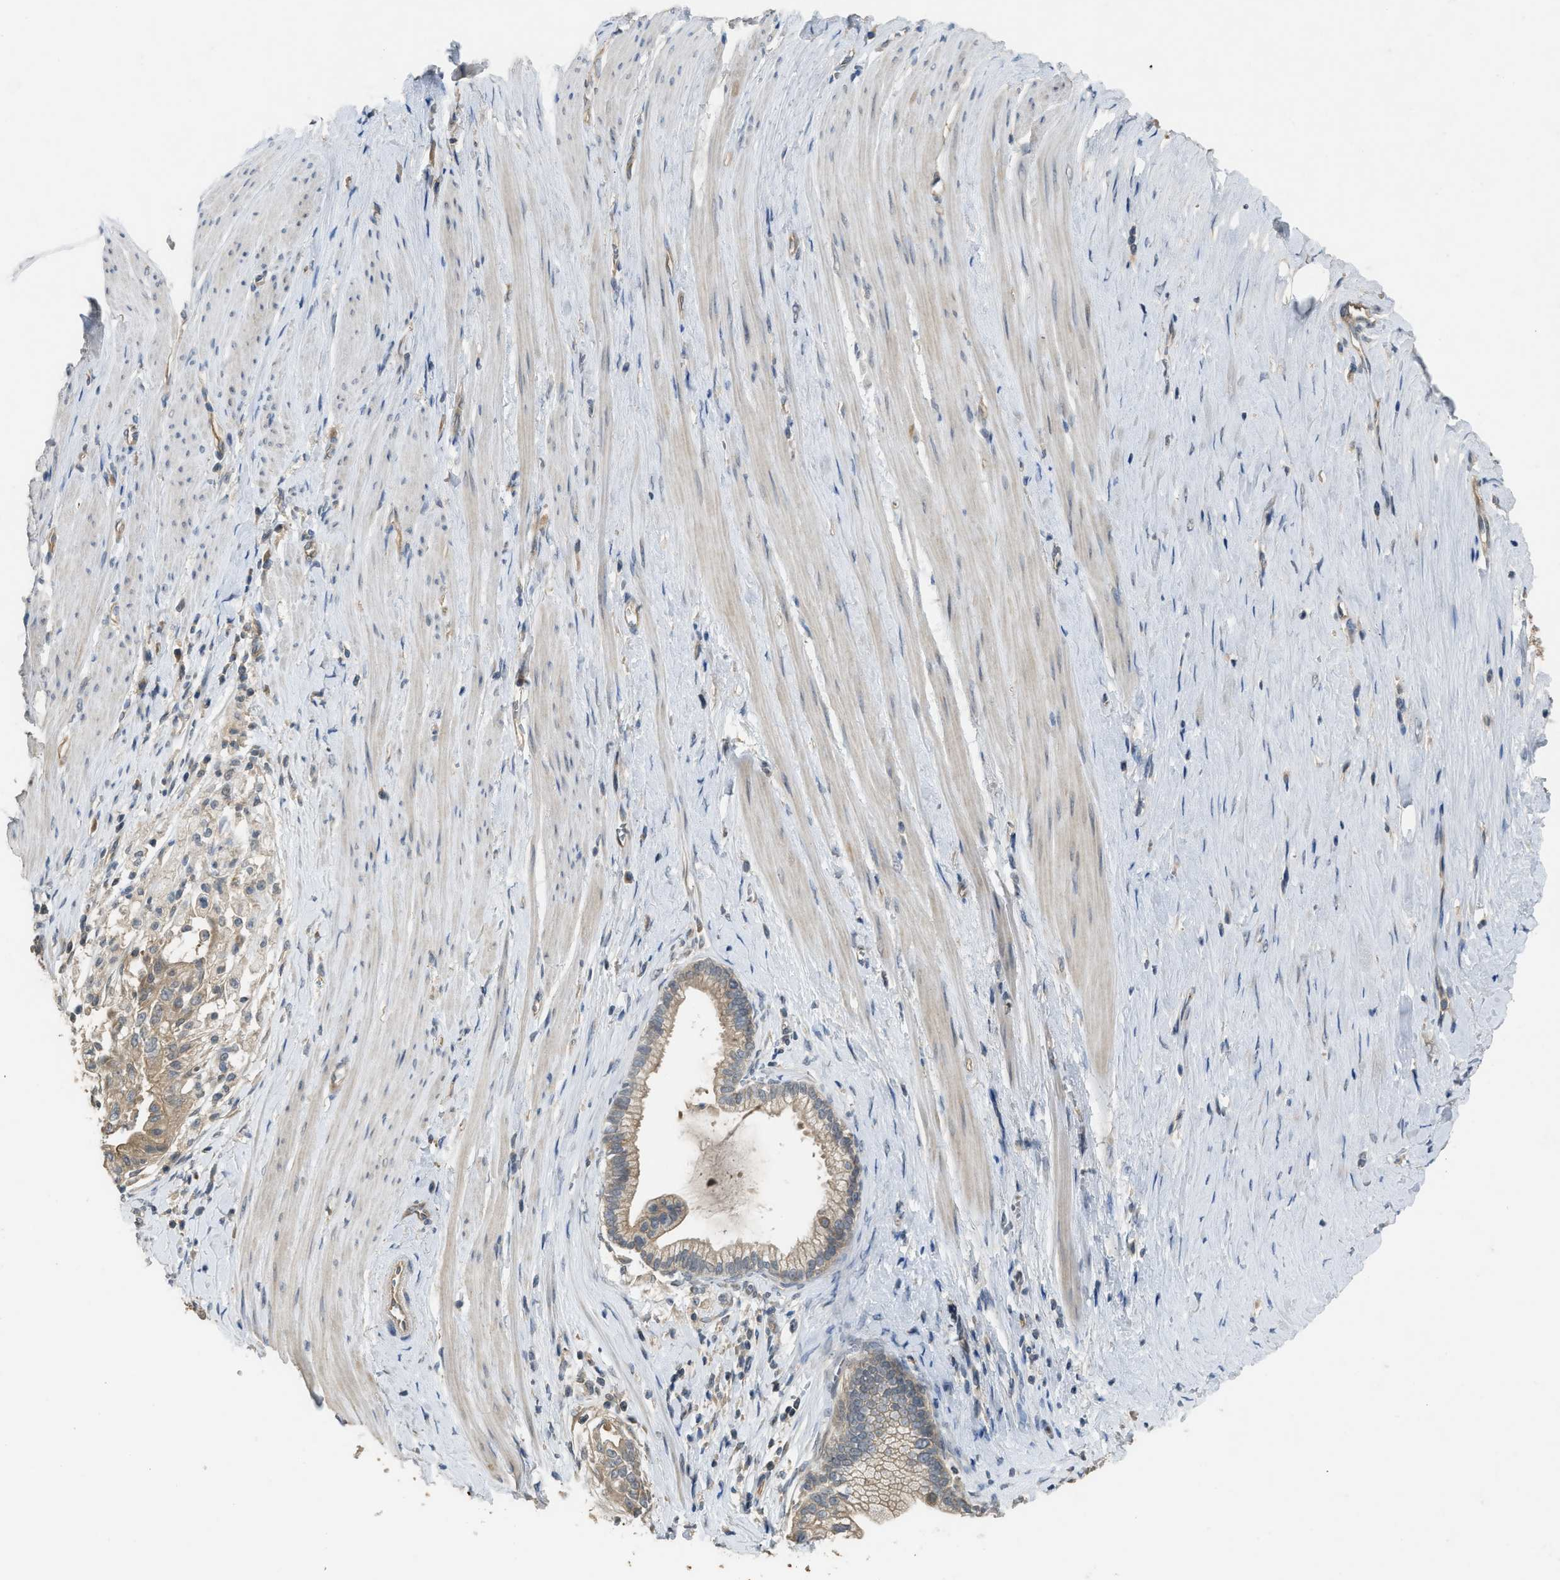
{"staining": {"intensity": "weak", "quantity": "<25%", "location": "cytoplasmic/membranous"}, "tissue": "pancreatic cancer", "cell_type": "Tumor cells", "image_type": "cancer", "snomed": [{"axis": "morphology", "description": "Adenocarcinoma, NOS"}, {"axis": "topography", "description": "Pancreas"}], "caption": "Protein analysis of pancreatic cancer reveals no significant positivity in tumor cells.", "gene": "PPP3CA", "patient": {"sex": "male", "age": 69}}